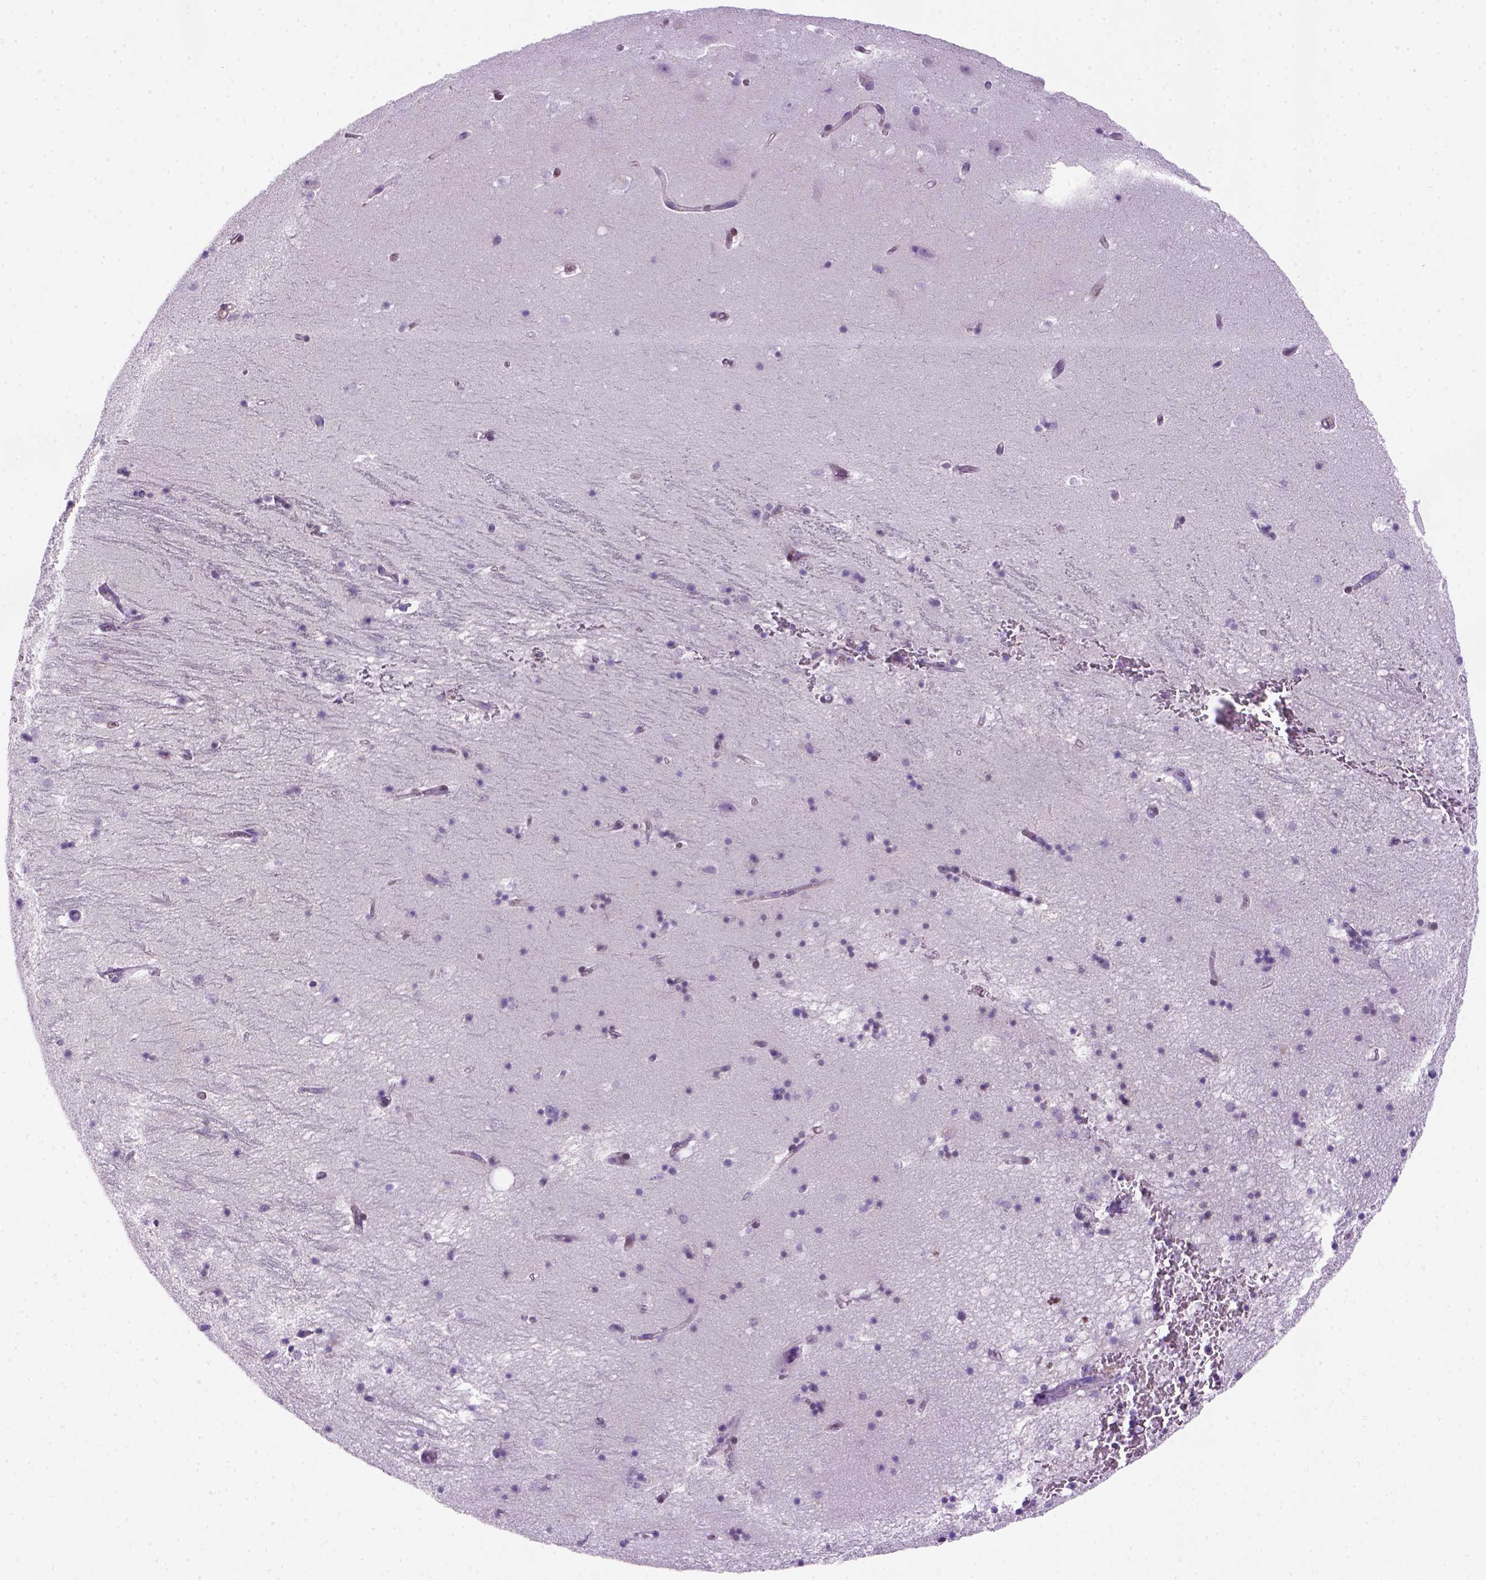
{"staining": {"intensity": "weak", "quantity": "<25%", "location": "cytoplasmic/membranous"}, "tissue": "hippocampus", "cell_type": "Glial cells", "image_type": "normal", "snomed": [{"axis": "morphology", "description": "Normal tissue, NOS"}, {"axis": "topography", "description": "Hippocampus"}], "caption": "DAB (3,3'-diaminobenzidine) immunohistochemical staining of benign human hippocampus demonstrates no significant expression in glial cells.", "gene": "MGMT", "patient": {"sex": "male", "age": 58}}